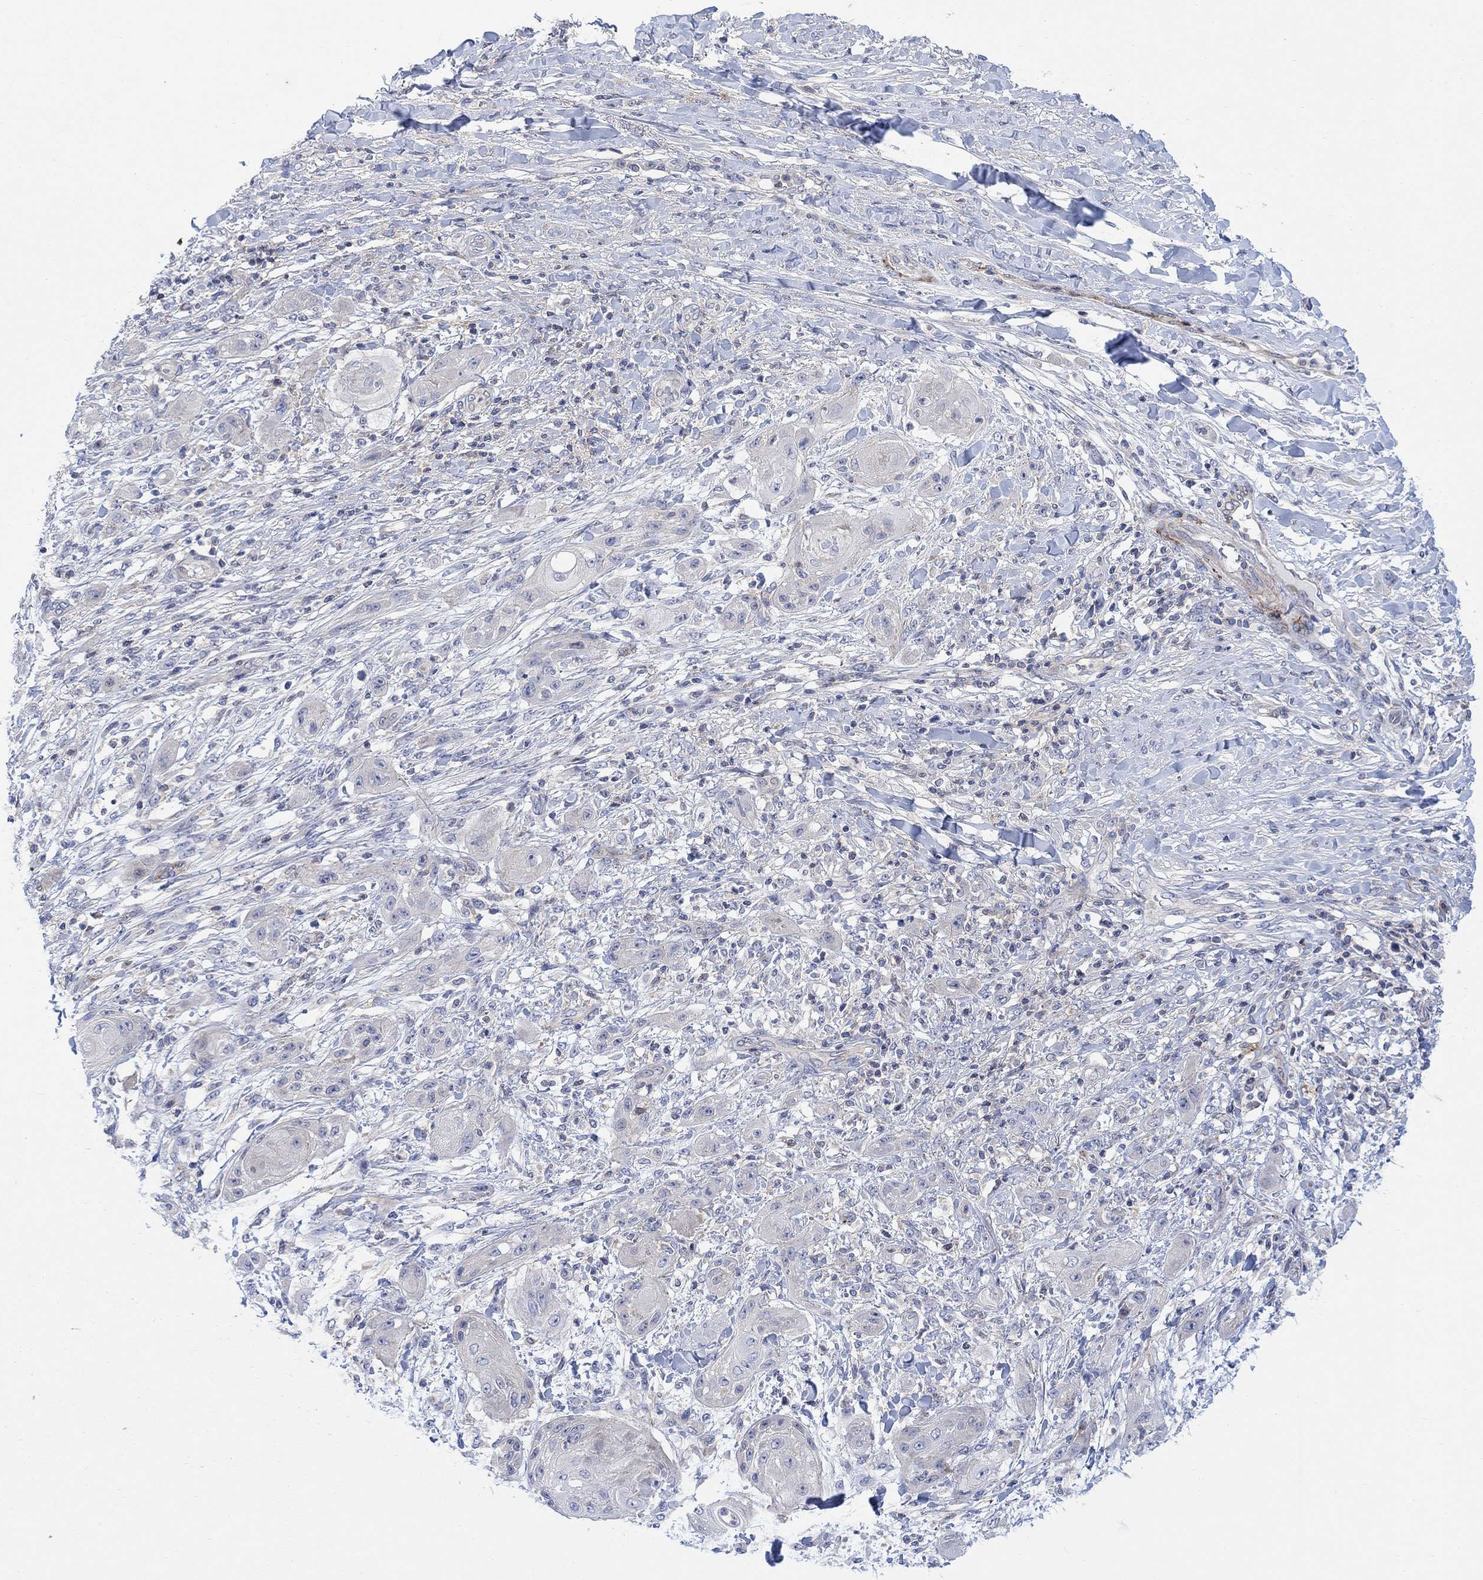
{"staining": {"intensity": "negative", "quantity": "none", "location": "none"}, "tissue": "skin cancer", "cell_type": "Tumor cells", "image_type": "cancer", "snomed": [{"axis": "morphology", "description": "Squamous cell carcinoma, NOS"}, {"axis": "topography", "description": "Skin"}], "caption": "This is a micrograph of IHC staining of skin squamous cell carcinoma, which shows no staining in tumor cells. (DAB (3,3'-diaminobenzidine) immunohistochemistry (IHC) with hematoxylin counter stain).", "gene": "ARSK", "patient": {"sex": "male", "age": 62}}